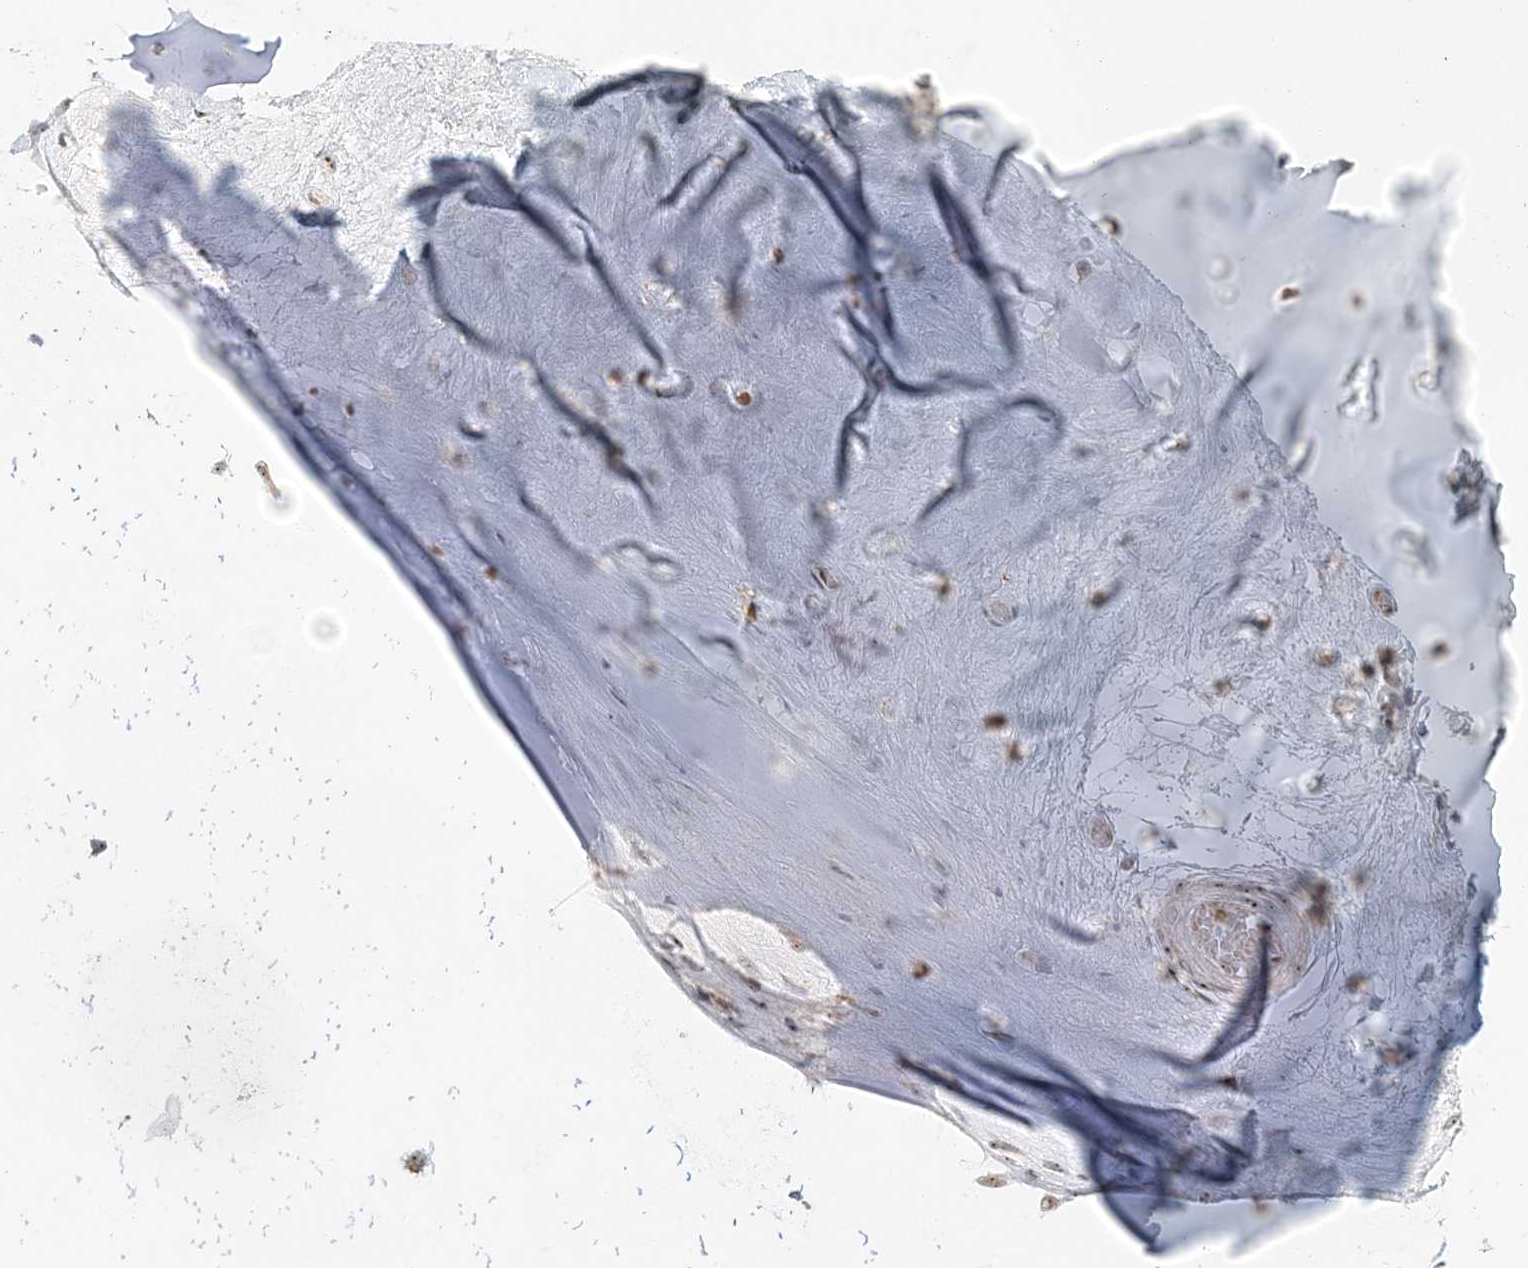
{"staining": {"intensity": "weak", "quantity": "25%-75%", "location": "cytoplasmic/membranous"}, "tissue": "adipose tissue", "cell_type": "Adipocytes", "image_type": "normal", "snomed": [{"axis": "morphology", "description": "Normal tissue, NOS"}, {"axis": "morphology", "description": "Basal cell carcinoma"}, {"axis": "topography", "description": "Cartilage tissue"}, {"axis": "topography", "description": "Nasopharynx"}, {"axis": "topography", "description": "Oral tissue"}], "caption": "The image reveals staining of unremarkable adipose tissue, revealing weak cytoplasmic/membranous protein staining (brown color) within adipocytes. The protein of interest is stained brown, and the nuclei are stained in blue (DAB (3,3'-diaminobenzidine) IHC with brightfield microscopy, high magnification).", "gene": "UBE2F", "patient": {"sex": "female", "age": 77}}